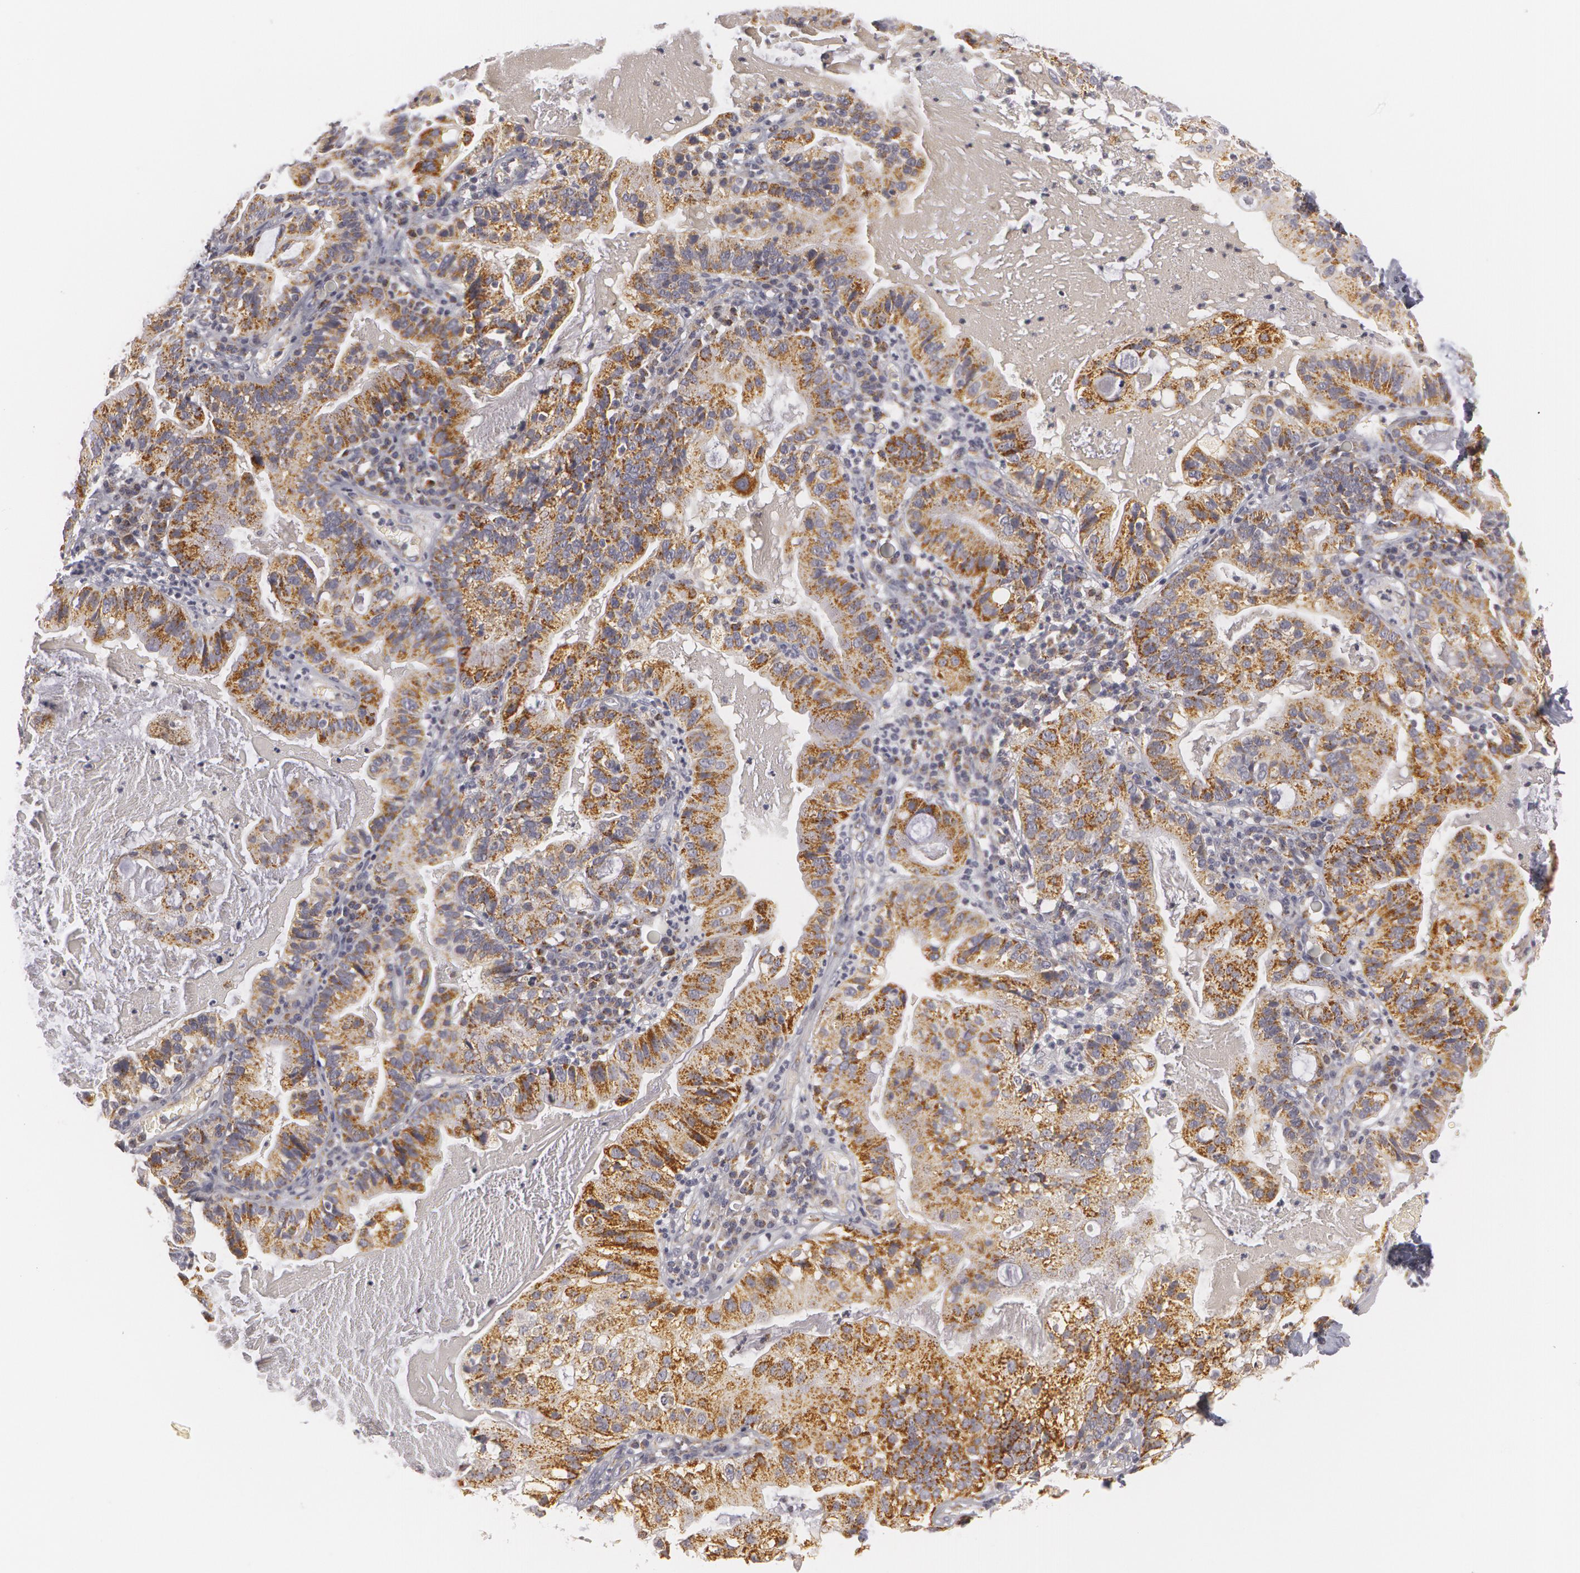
{"staining": {"intensity": "moderate", "quantity": "25%-75%", "location": "cytoplasmic/membranous"}, "tissue": "cervical cancer", "cell_type": "Tumor cells", "image_type": "cancer", "snomed": [{"axis": "morphology", "description": "Adenocarcinoma, NOS"}, {"axis": "topography", "description": "Cervix"}], "caption": "This histopathology image displays immunohistochemistry (IHC) staining of human cervical cancer, with medium moderate cytoplasmic/membranous positivity in approximately 25%-75% of tumor cells.", "gene": "C7", "patient": {"sex": "female", "age": 41}}